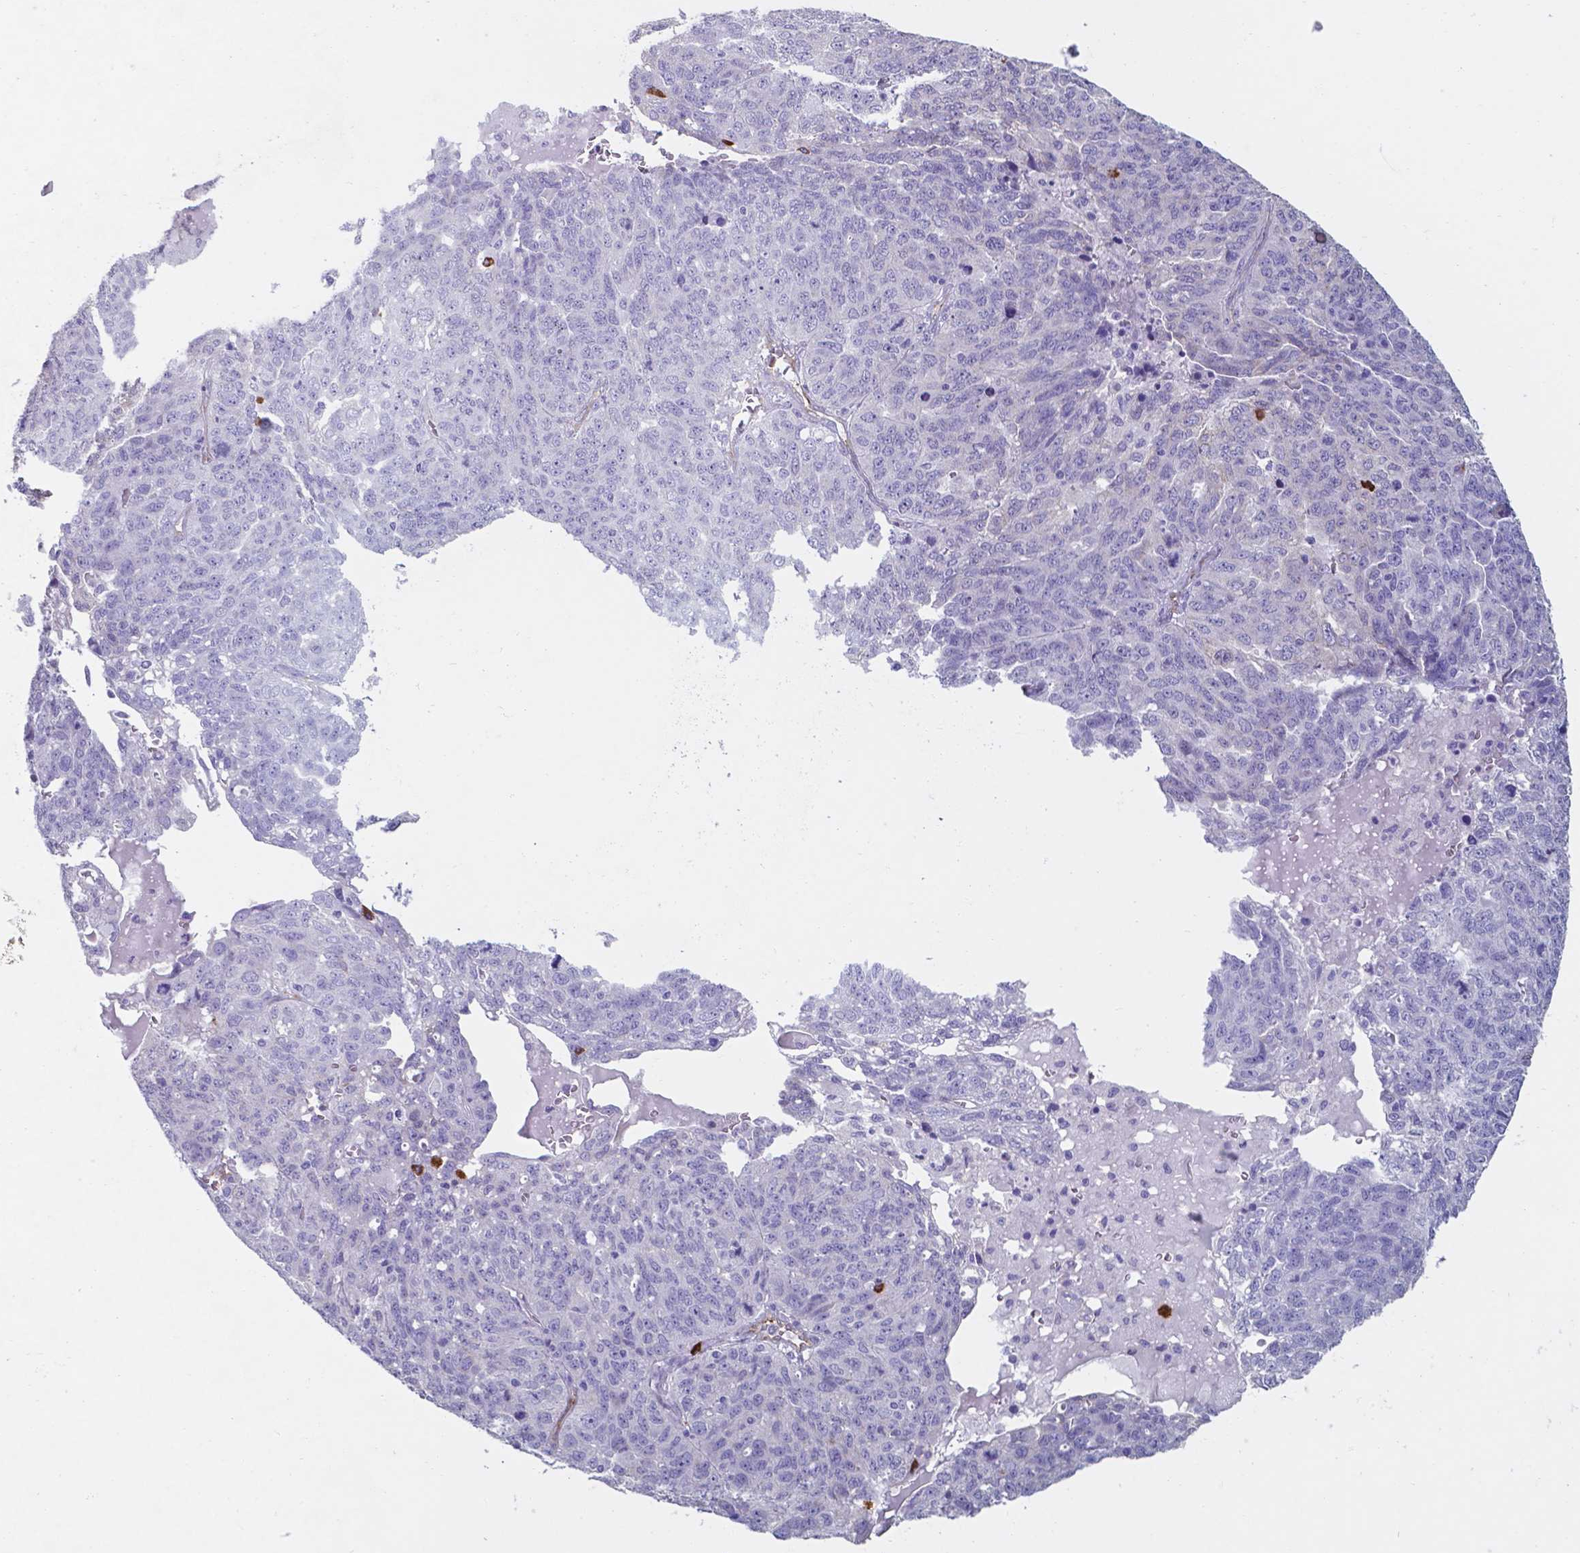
{"staining": {"intensity": "negative", "quantity": "none", "location": "none"}, "tissue": "ovarian cancer", "cell_type": "Tumor cells", "image_type": "cancer", "snomed": [{"axis": "morphology", "description": "Cystadenocarcinoma, serous, NOS"}, {"axis": "topography", "description": "Ovary"}], "caption": "Tumor cells are negative for brown protein staining in ovarian serous cystadenocarcinoma. (Immunohistochemistry (ihc), brightfield microscopy, high magnification).", "gene": "UBE2J1", "patient": {"sex": "female", "age": 71}}